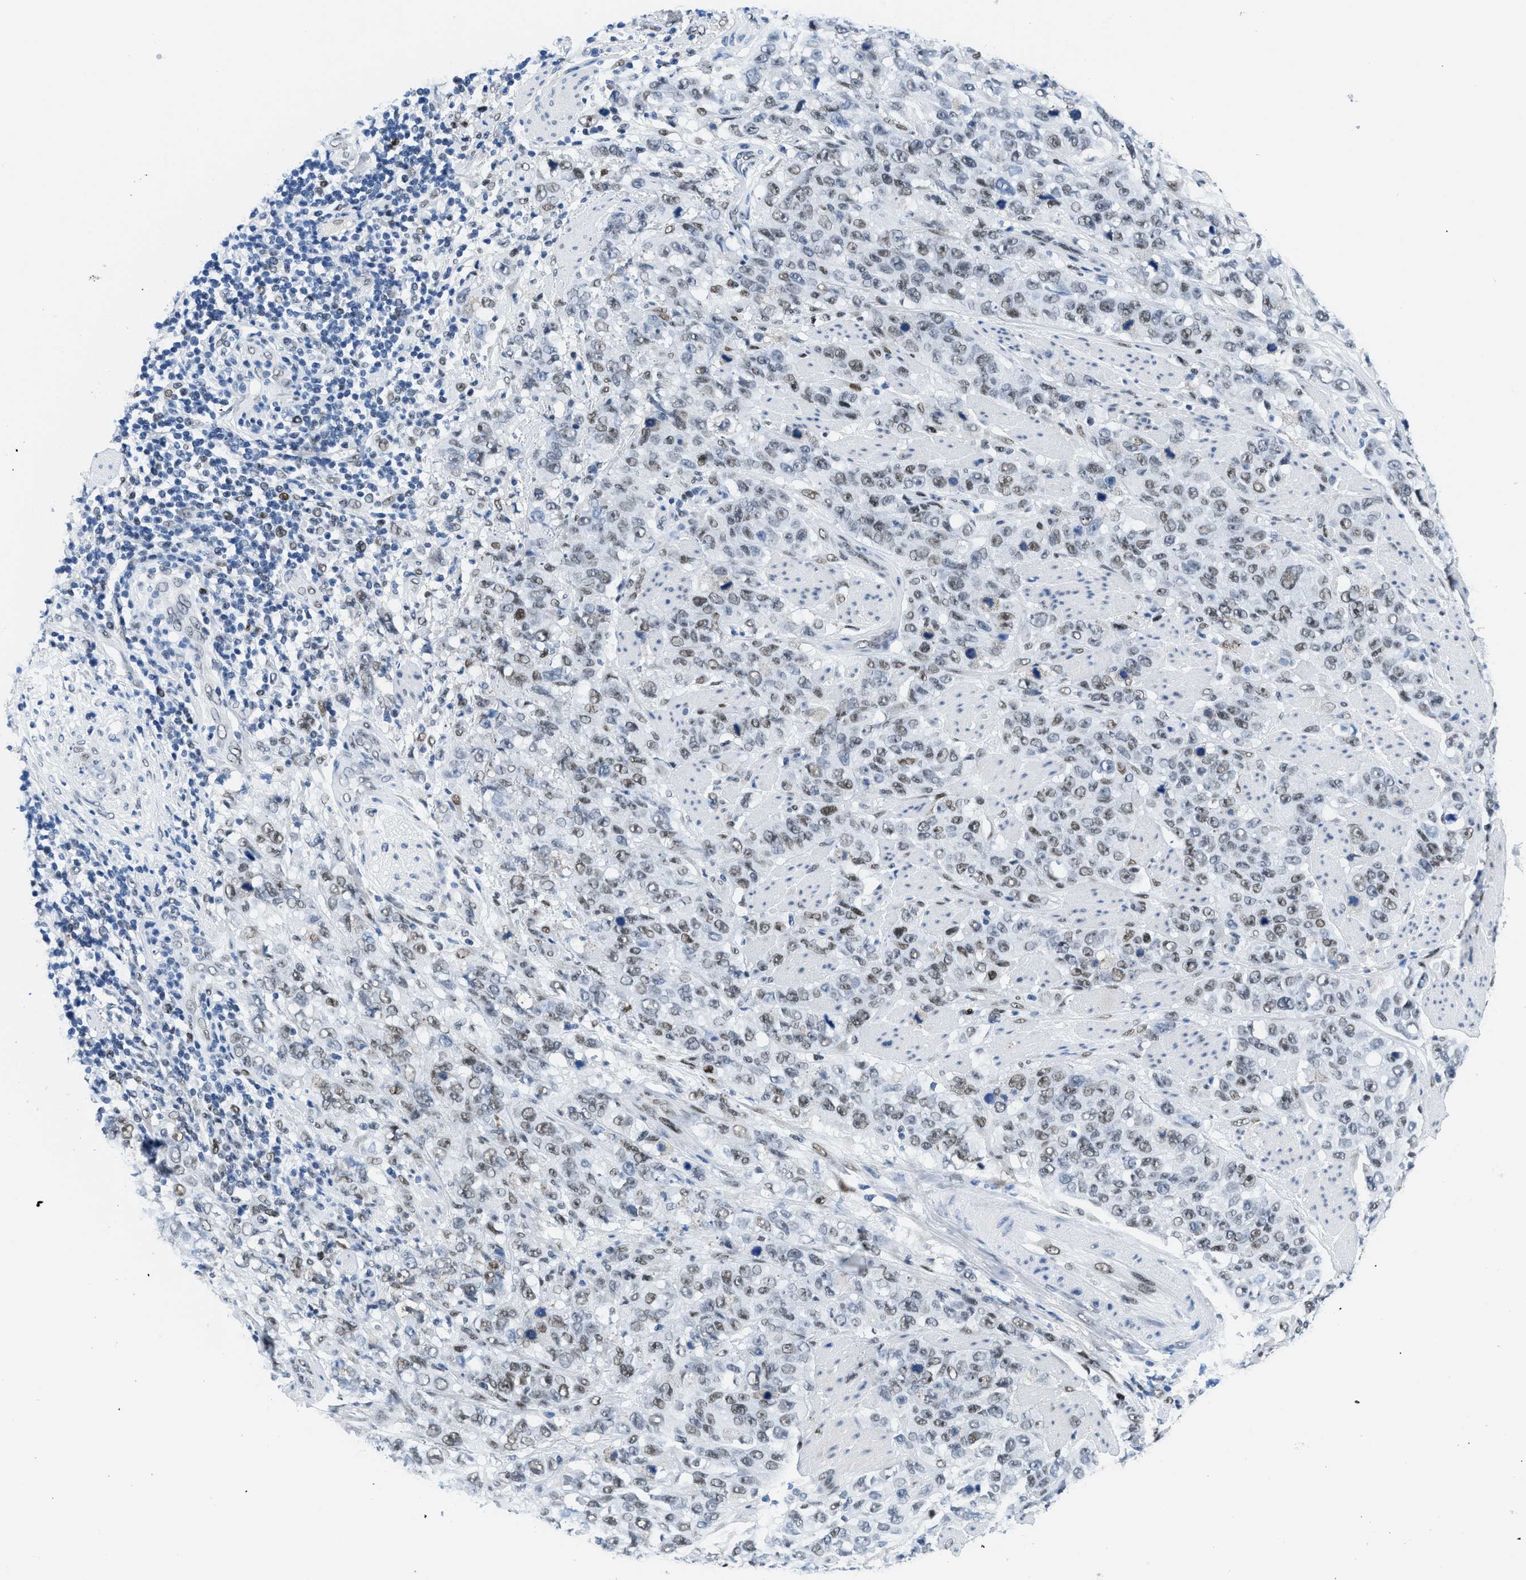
{"staining": {"intensity": "weak", "quantity": "25%-75%", "location": "nuclear"}, "tissue": "stomach cancer", "cell_type": "Tumor cells", "image_type": "cancer", "snomed": [{"axis": "morphology", "description": "Adenocarcinoma, NOS"}, {"axis": "topography", "description": "Stomach"}], "caption": "A low amount of weak nuclear expression is identified in about 25%-75% of tumor cells in stomach cancer tissue.", "gene": "SMARCAD1", "patient": {"sex": "male", "age": 48}}